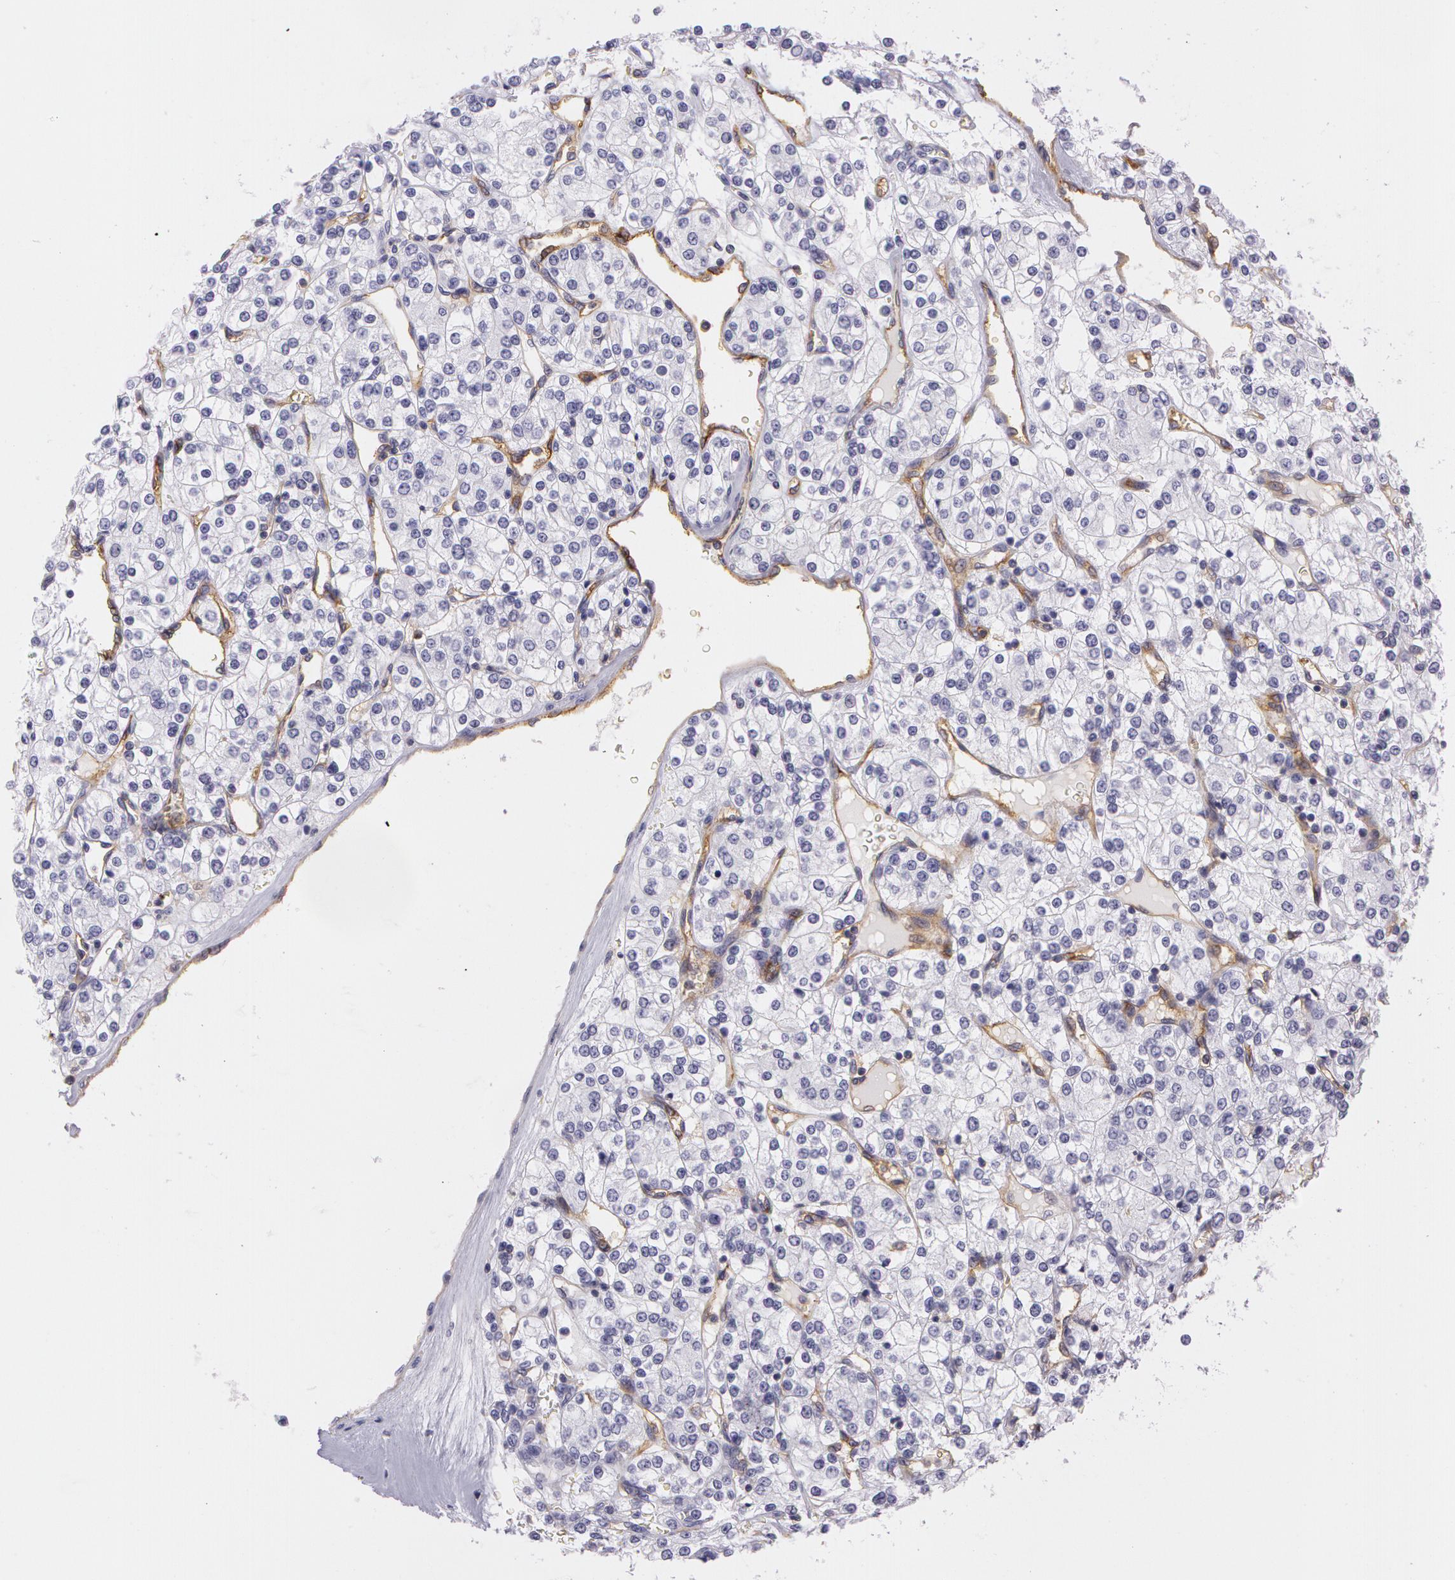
{"staining": {"intensity": "negative", "quantity": "none", "location": "none"}, "tissue": "renal cancer", "cell_type": "Tumor cells", "image_type": "cancer", "snomed": [{"axis": "morphology", "description": "Adenocarcinoma, NOS"}, {"axis": "topography", "description": "Kidney"}], "caption": "A histopathology image of renal adenocarcinoma stained for a protein demonstrates no brown staining in tumor cells.", "gene": "LY75", "patient": {"sex": "female", "age": 62}}